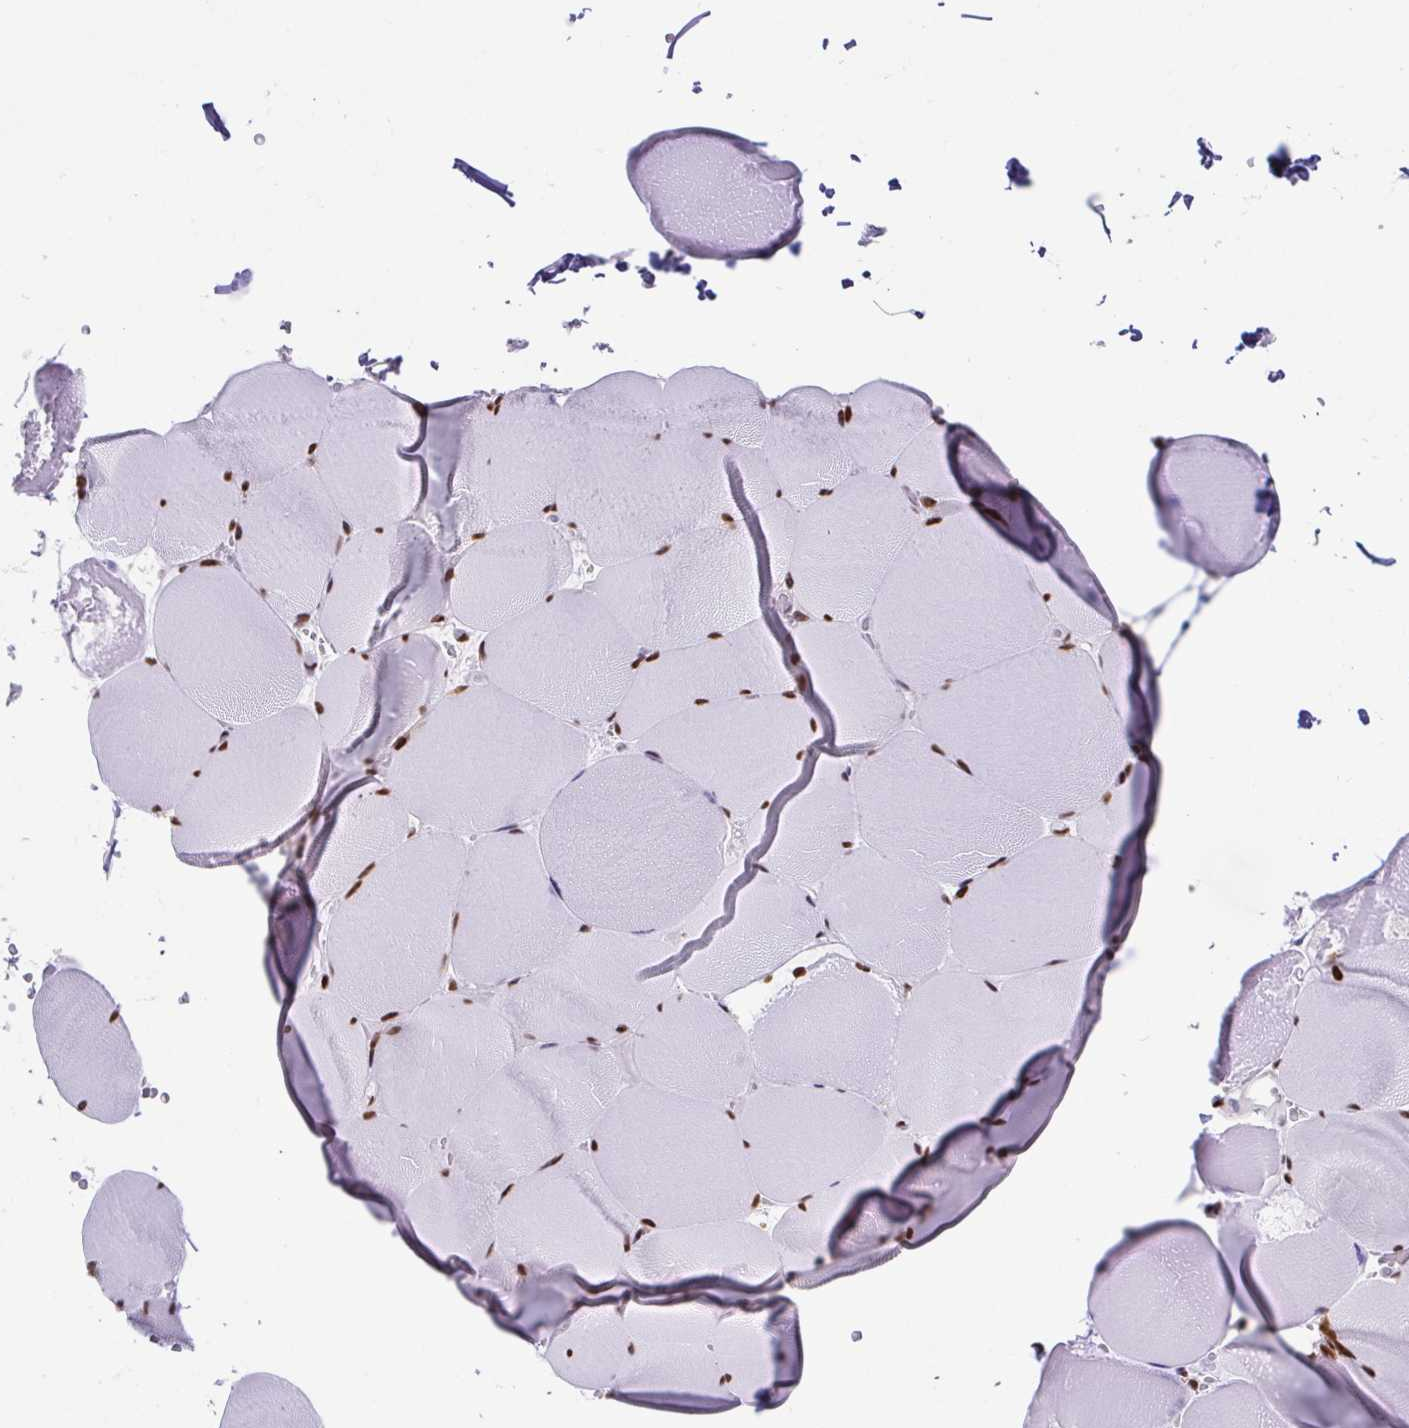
{"staining": {"intensity": "moderate", "quantity": "25%-75%", "location": "nuclear"}, "tissue": "skeletal muscle", "cell_type": "Myocytes", "image_type": "normal", "snomed": [{"axis": "morphology", "description": "Normal tissue, NOS"}, {"axis": "topography", "description": "Skeletal muscle"}, {"axis": "topography", "description": "Head-Neck"}], "caption": "A high-resolution image shows IHC staining of unremarkable skeletal muscle, which reveals moderate nuclear expression in approximately 25%-75% of myocytes. (brown staining indicates protein expression, while blue staining denotes nuclei).", "gene": "EWSR1", "patient": {"sex": "male", "age": 66}}